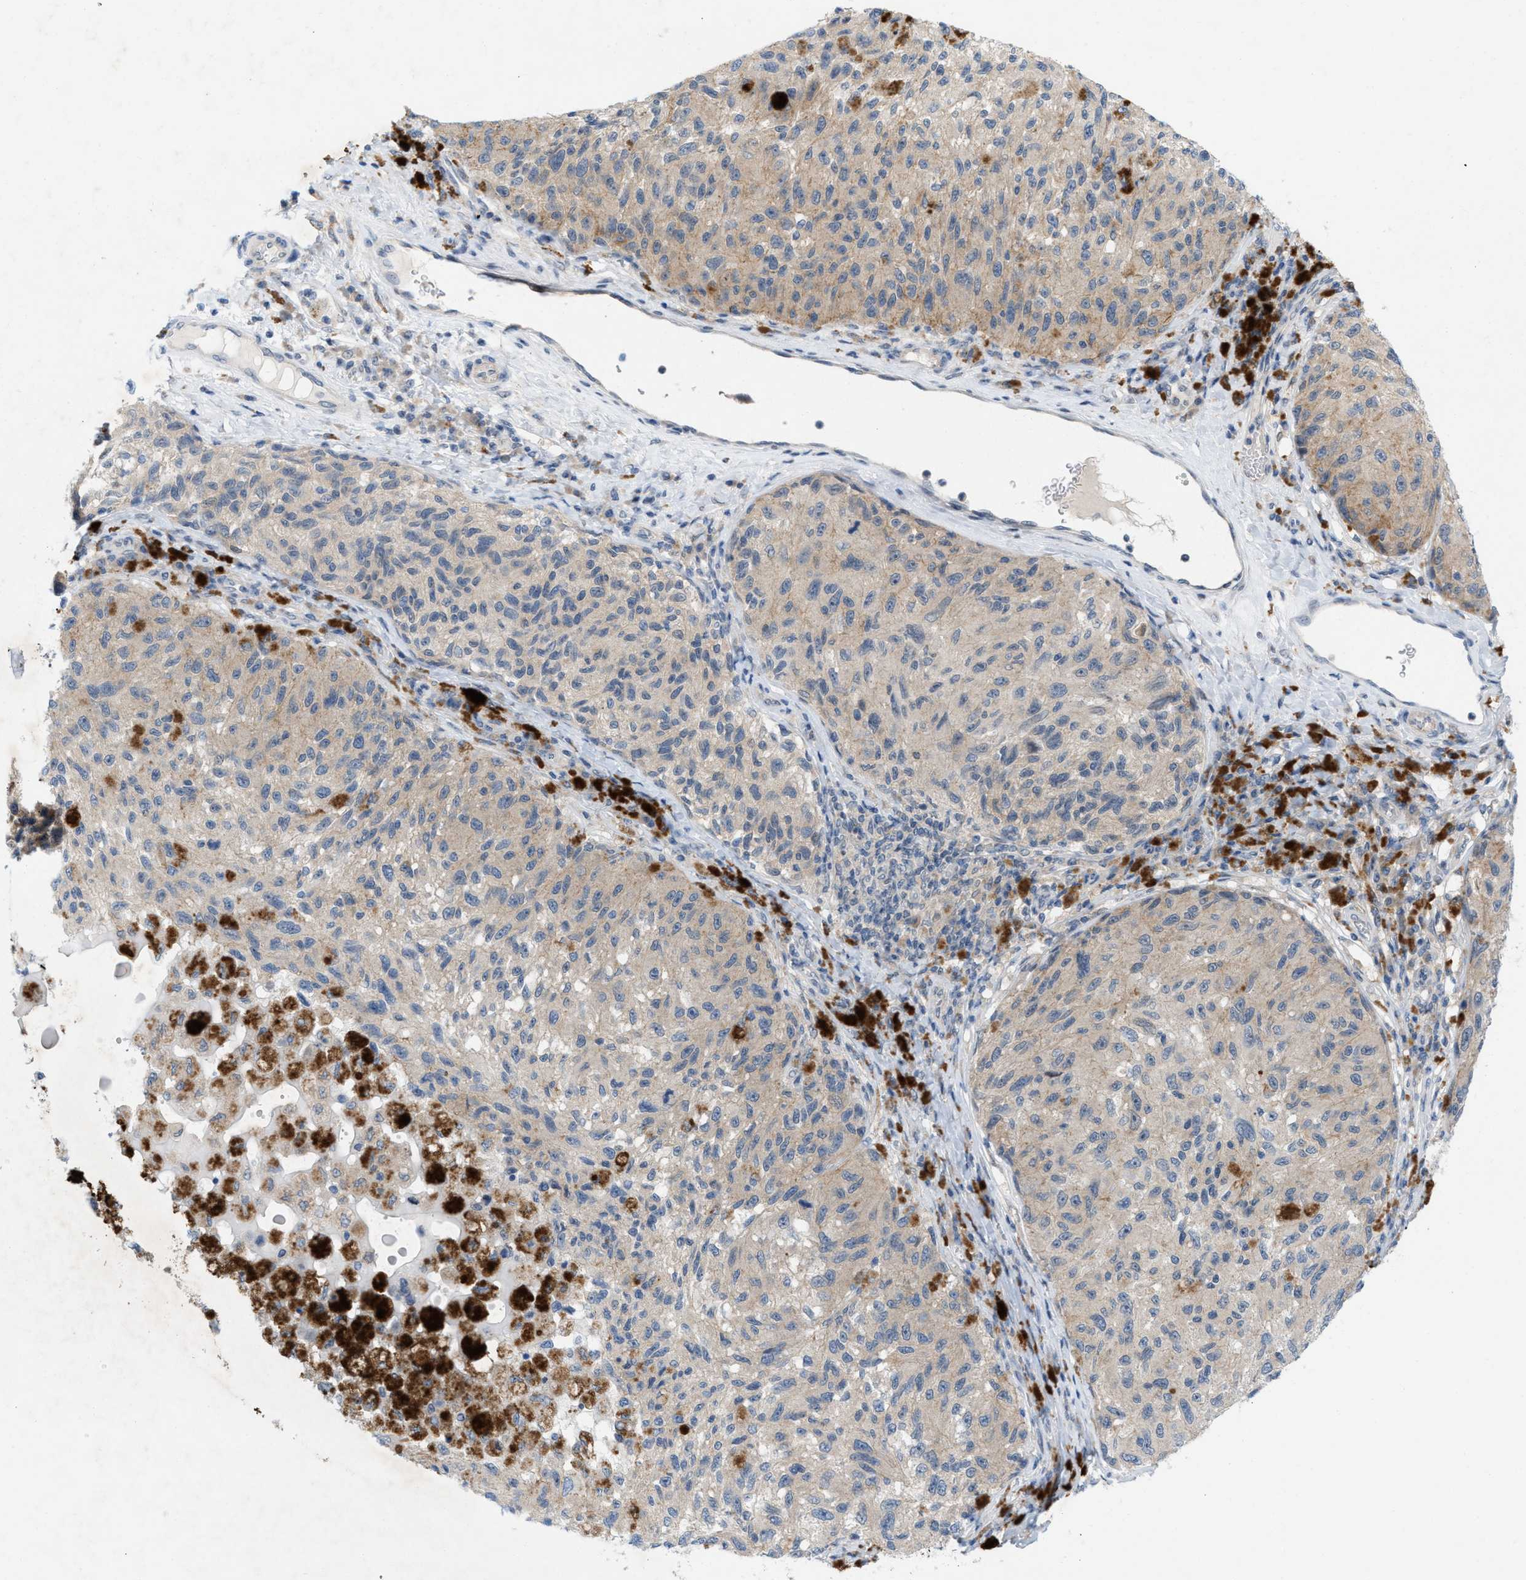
{"staining": {"intensity": "weak", "quantity": "<25%", "location": "cytoplasmic/membranous"}, "tissue": "melanoma", "cell_type": "Tumor cells", "image_type": "cancer", "snomed": [{"axis": "morphology", "description": "Malignant melanoma, NOS"}, {"axis": "topography", "description": "Skin"}], "caption": "The photomicrograph reveals no staining of tumor cells in malignant melanoma.", "gene": "WIPI2", "patient": {"sex": "female", "age": 73}}